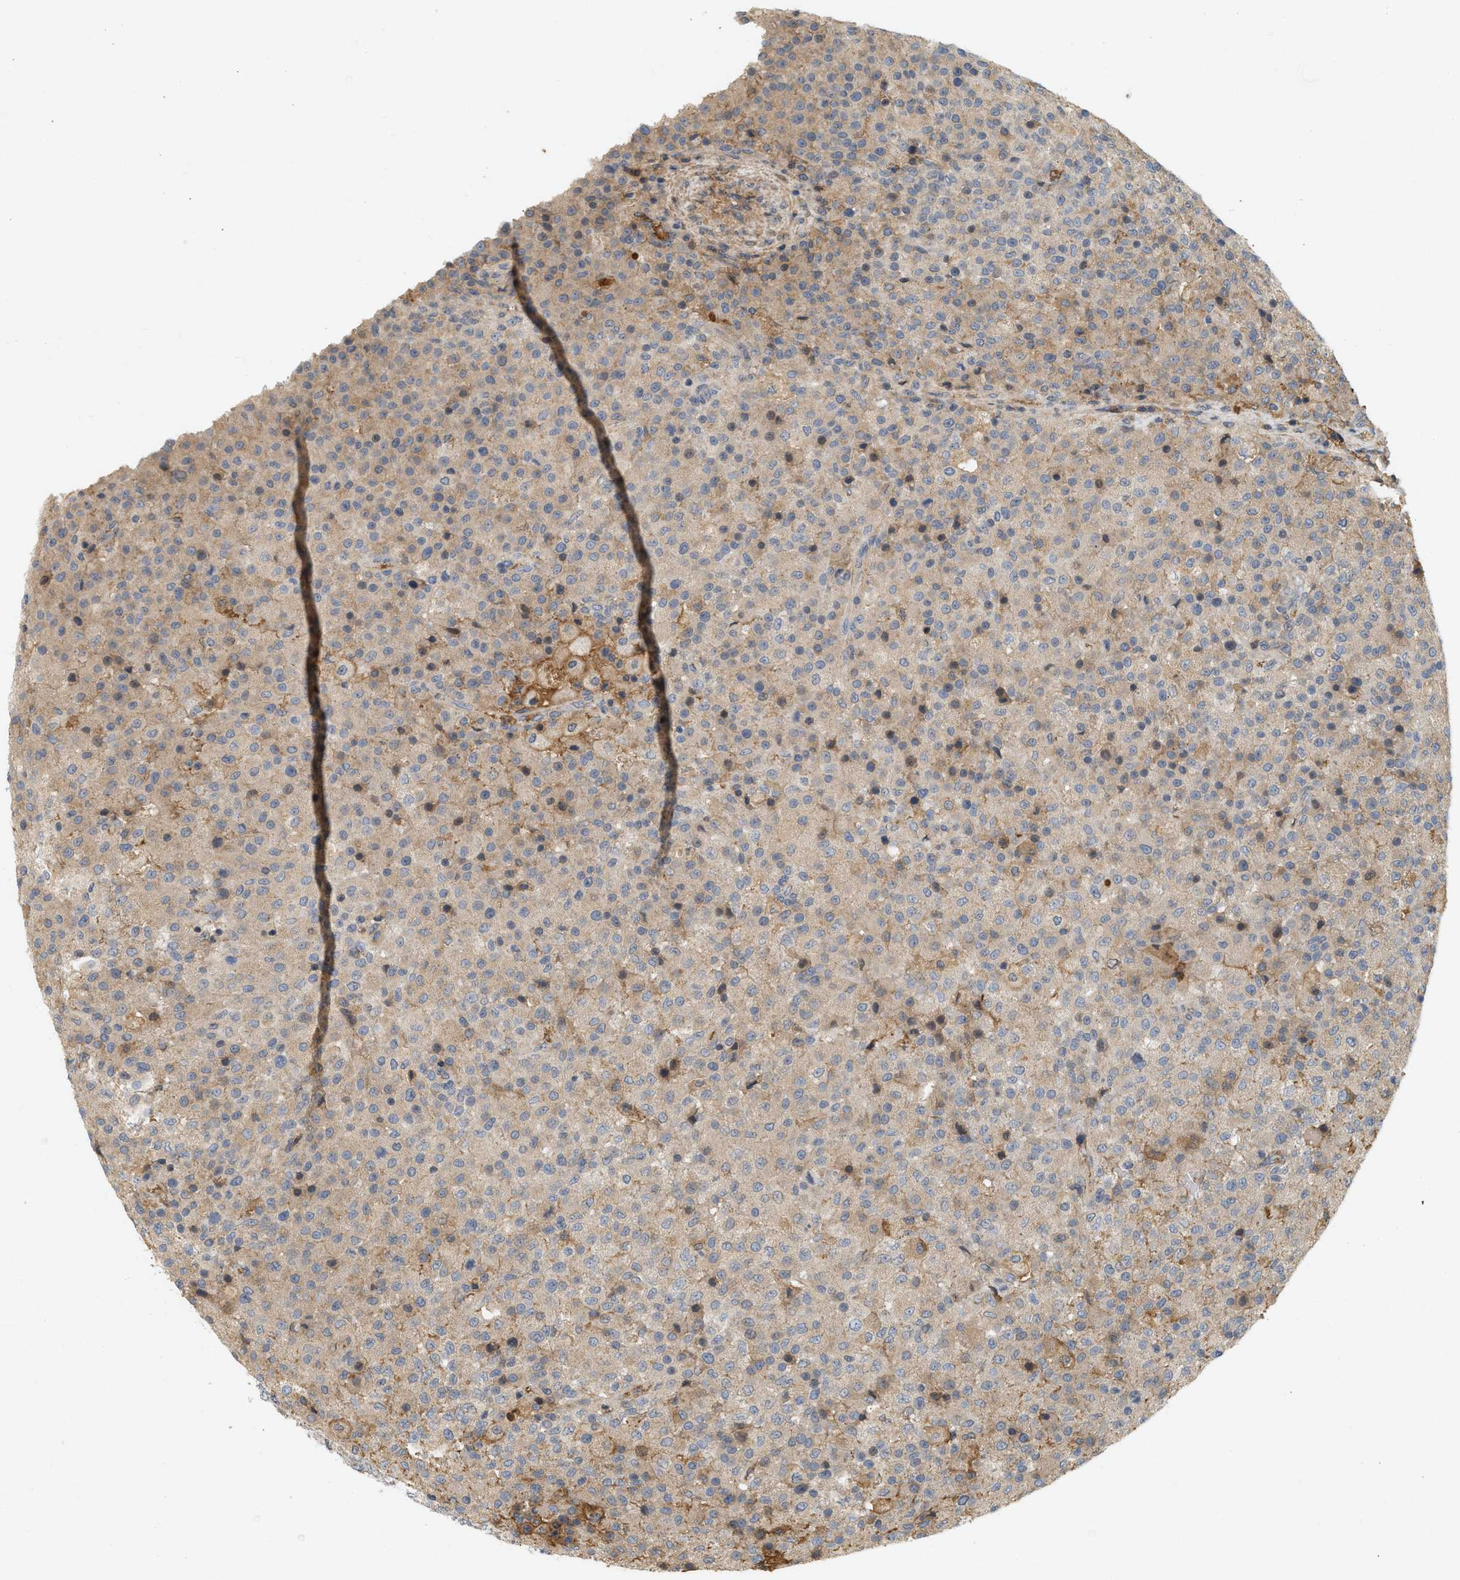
{"staining": {"intensity": "weak", "quantity": ">75%", "location": "cytoplasmic/membranous"}, "tissue": "testis cancer", "cell_type": "Tumor cells", "image_type": "cancer", "snomed": [{"axis": "morphology", "description": "Seminoma, NOS"}, {"axis": "topography", "description": "Testis"}], "caption": "IHC micrograph of testis seminoma stained for a protein (brown), which demonstrates low levels of weak cytoplasmic/membranous positivity in approximately >75% of tumor cells.", "gene": "F8", "patient": {"sex": "male", "age": 59}}